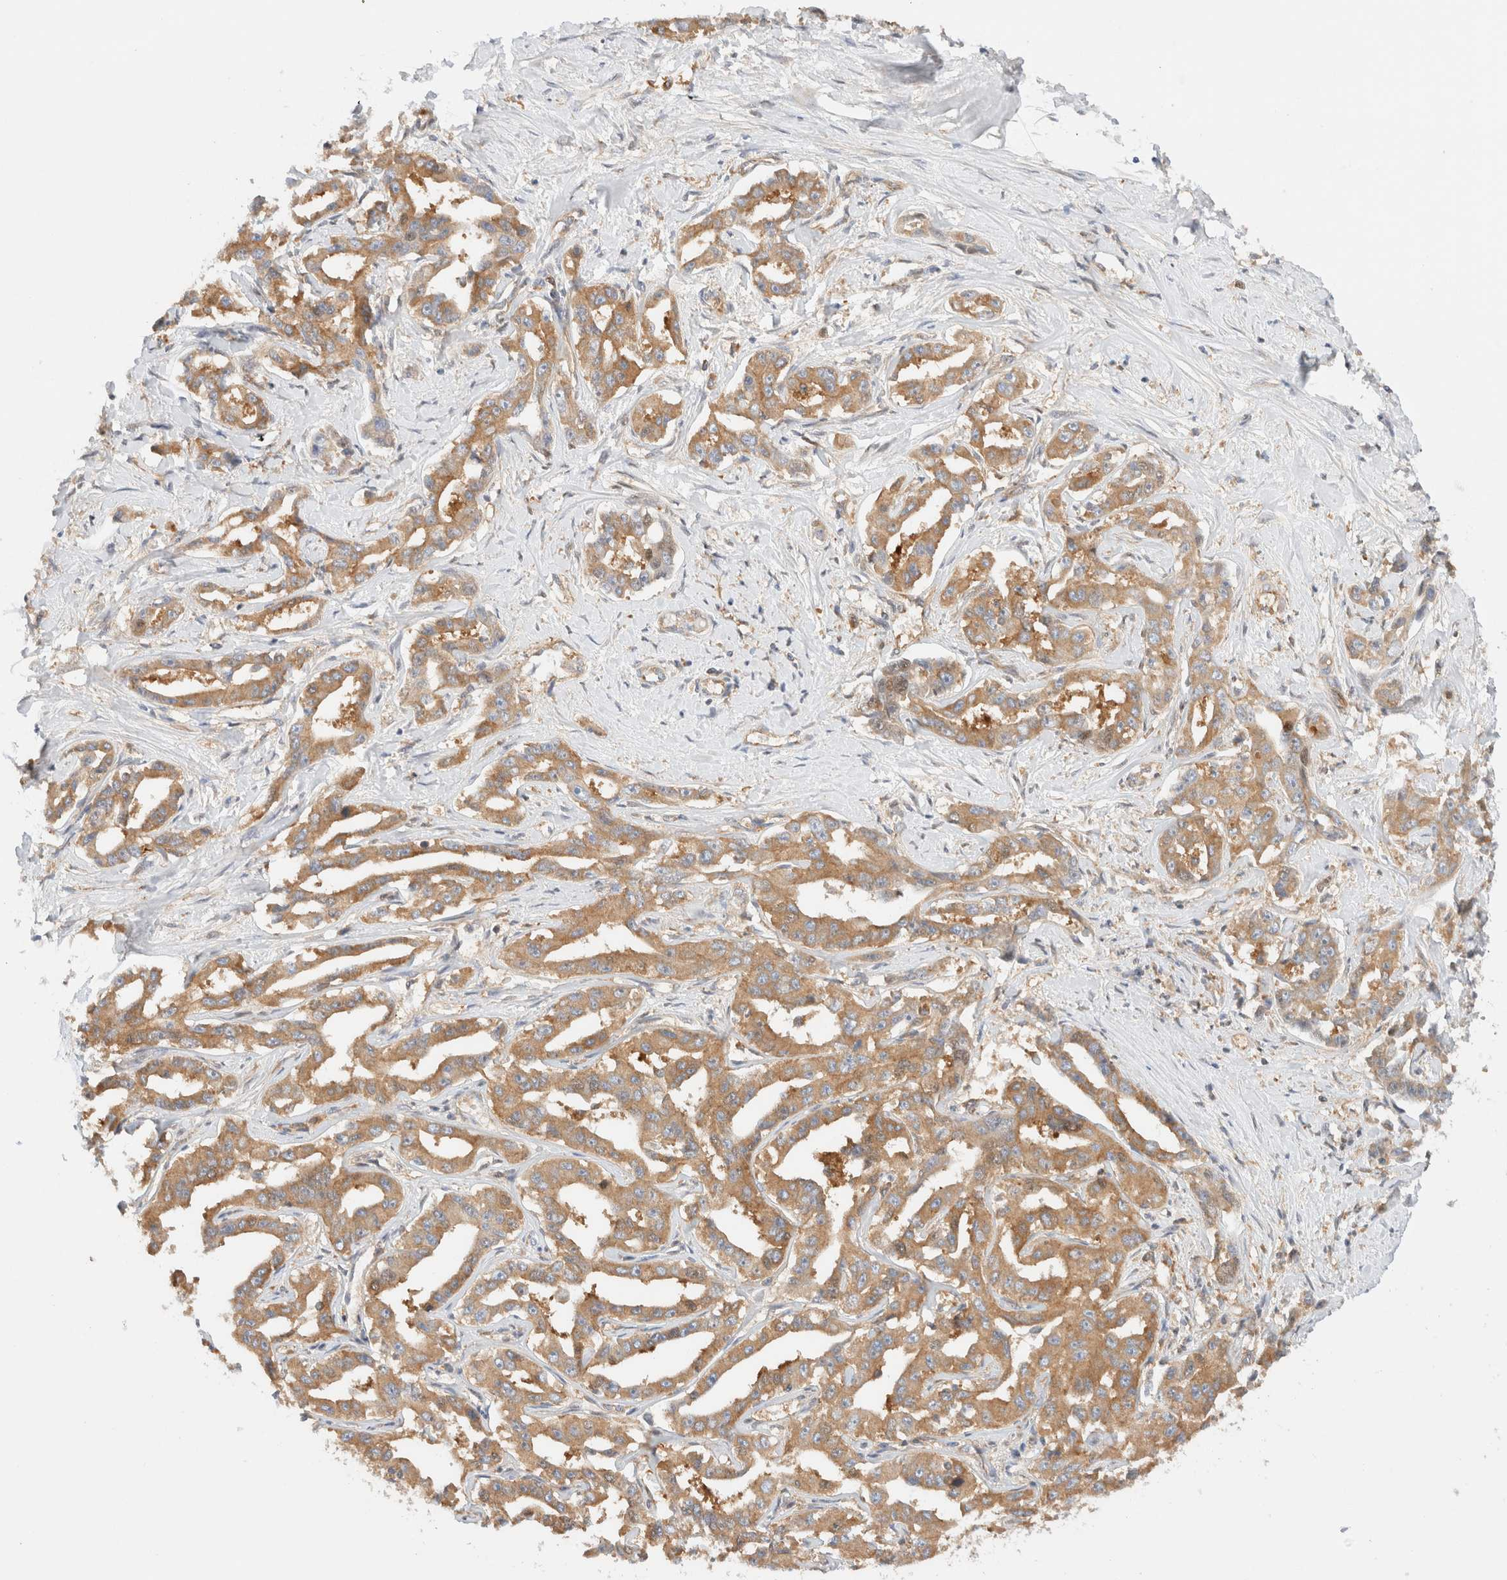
{"staining": {"intensity": "moderate", "quantity": ">75%", "location": "cytoplasmic/membranous"}, "tissue": "liver cancer", "cell_type": "Tumor cells", "image_type": "cancer", "snomed": [{"axis": "morphology", "description": "Cholangiocarcinoma"}, {"axis": "topography", "description": "Liver"}], "caption": "Liver cholangiocarcinoma stained with a protein marker demonstrates moderate staining in tumor cells.", "gene": "RABEP1", "patient": {"sex": "male", "age": 59}}